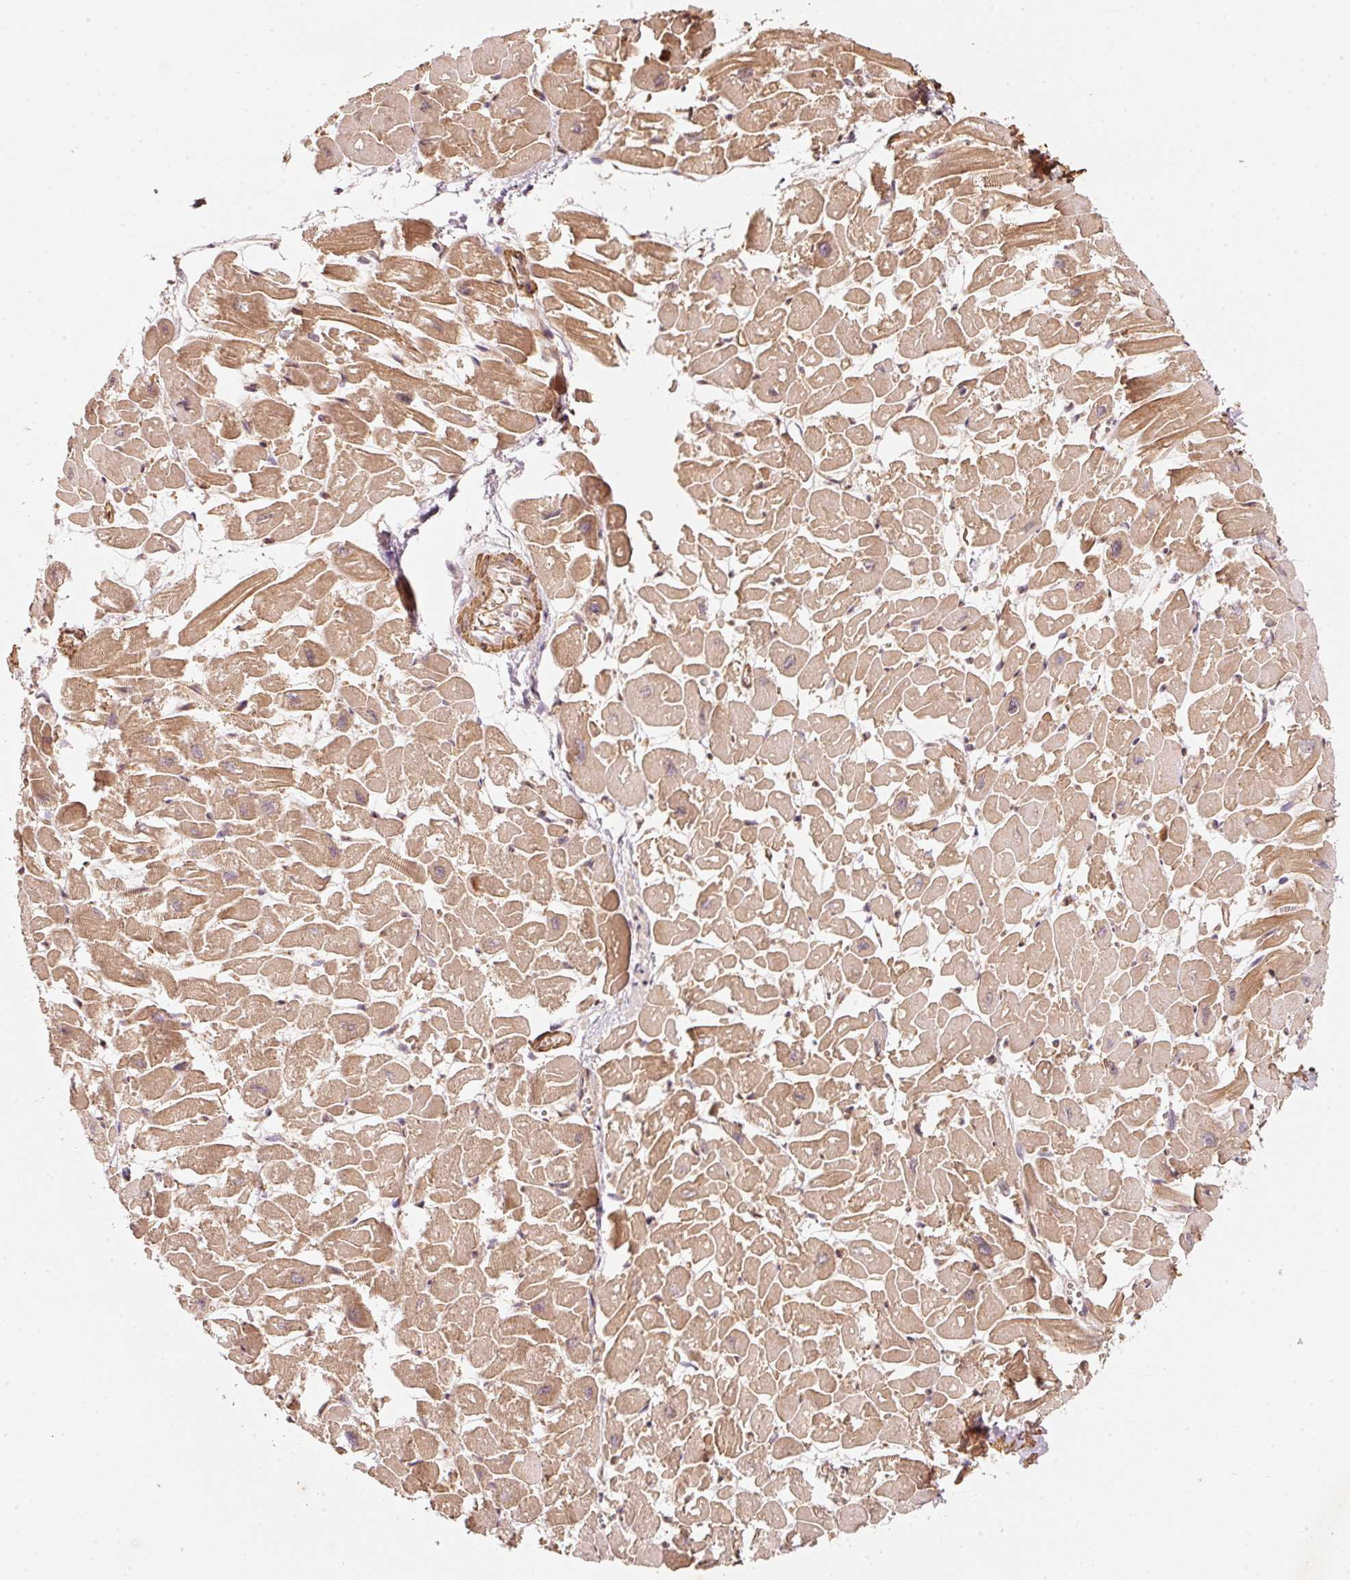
{"staining": {"intensity": "moderate", "quantity": ">75%", "location": "cytoplasmic/membranous"}, "tissue": "heart muscle", "cell_type": "Cardiomyocytes", "image_type": "normal", "snomed": [{"axis": "morphology", "description": "Normal tissue, NOS"}, {"axis": "topography", "description": "Heart"}], "caption": "Brown immunohistochemical staining in normal heart muscle exhibits moderate cytoplasmic/membranous expression in about >75% of cardiomyocytes.", "gene": "CEP95", "patient": {"sex": "male", "age": 54}}